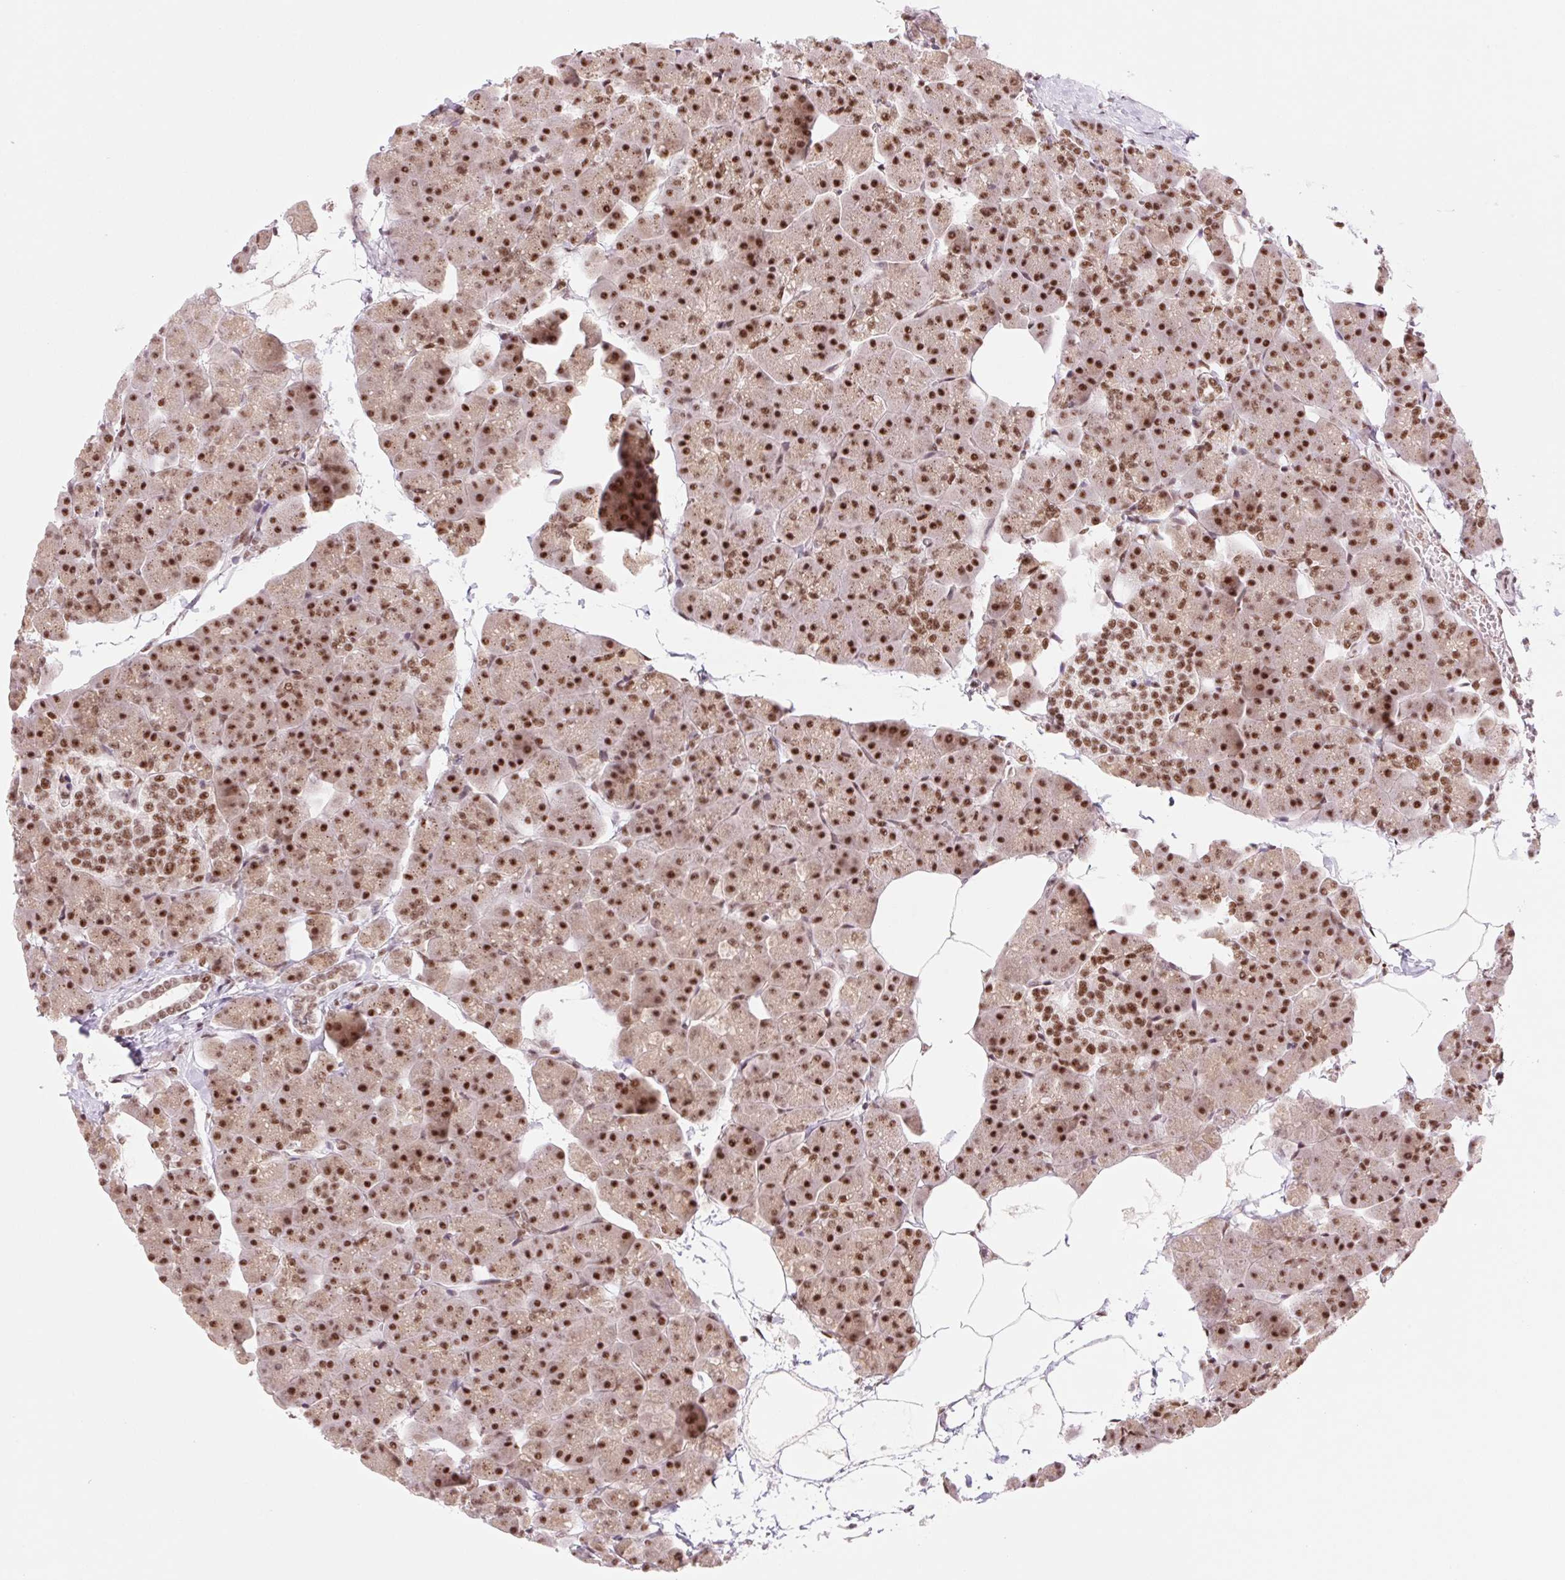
{"staining": {"intensity": "strong", "quantity": ">75%", "location": "nuclear"}, "tissue": "pancreas", "cell_type": "Exocrine glandular cells", "image_type": "normal", "snomed": [{"axis": "morphology", "description": "Normal tissue, NOS"}, {"axis": "topography", "description": "Pancreas"}], "caption": "This photomicrograph exhibits IHC staining of normal pancreas, with high strong nuclear expression in about >75% of exocrine glandular cells.", "gene": "PRDM11", "patient": {"sex": "male", "age": 35}}